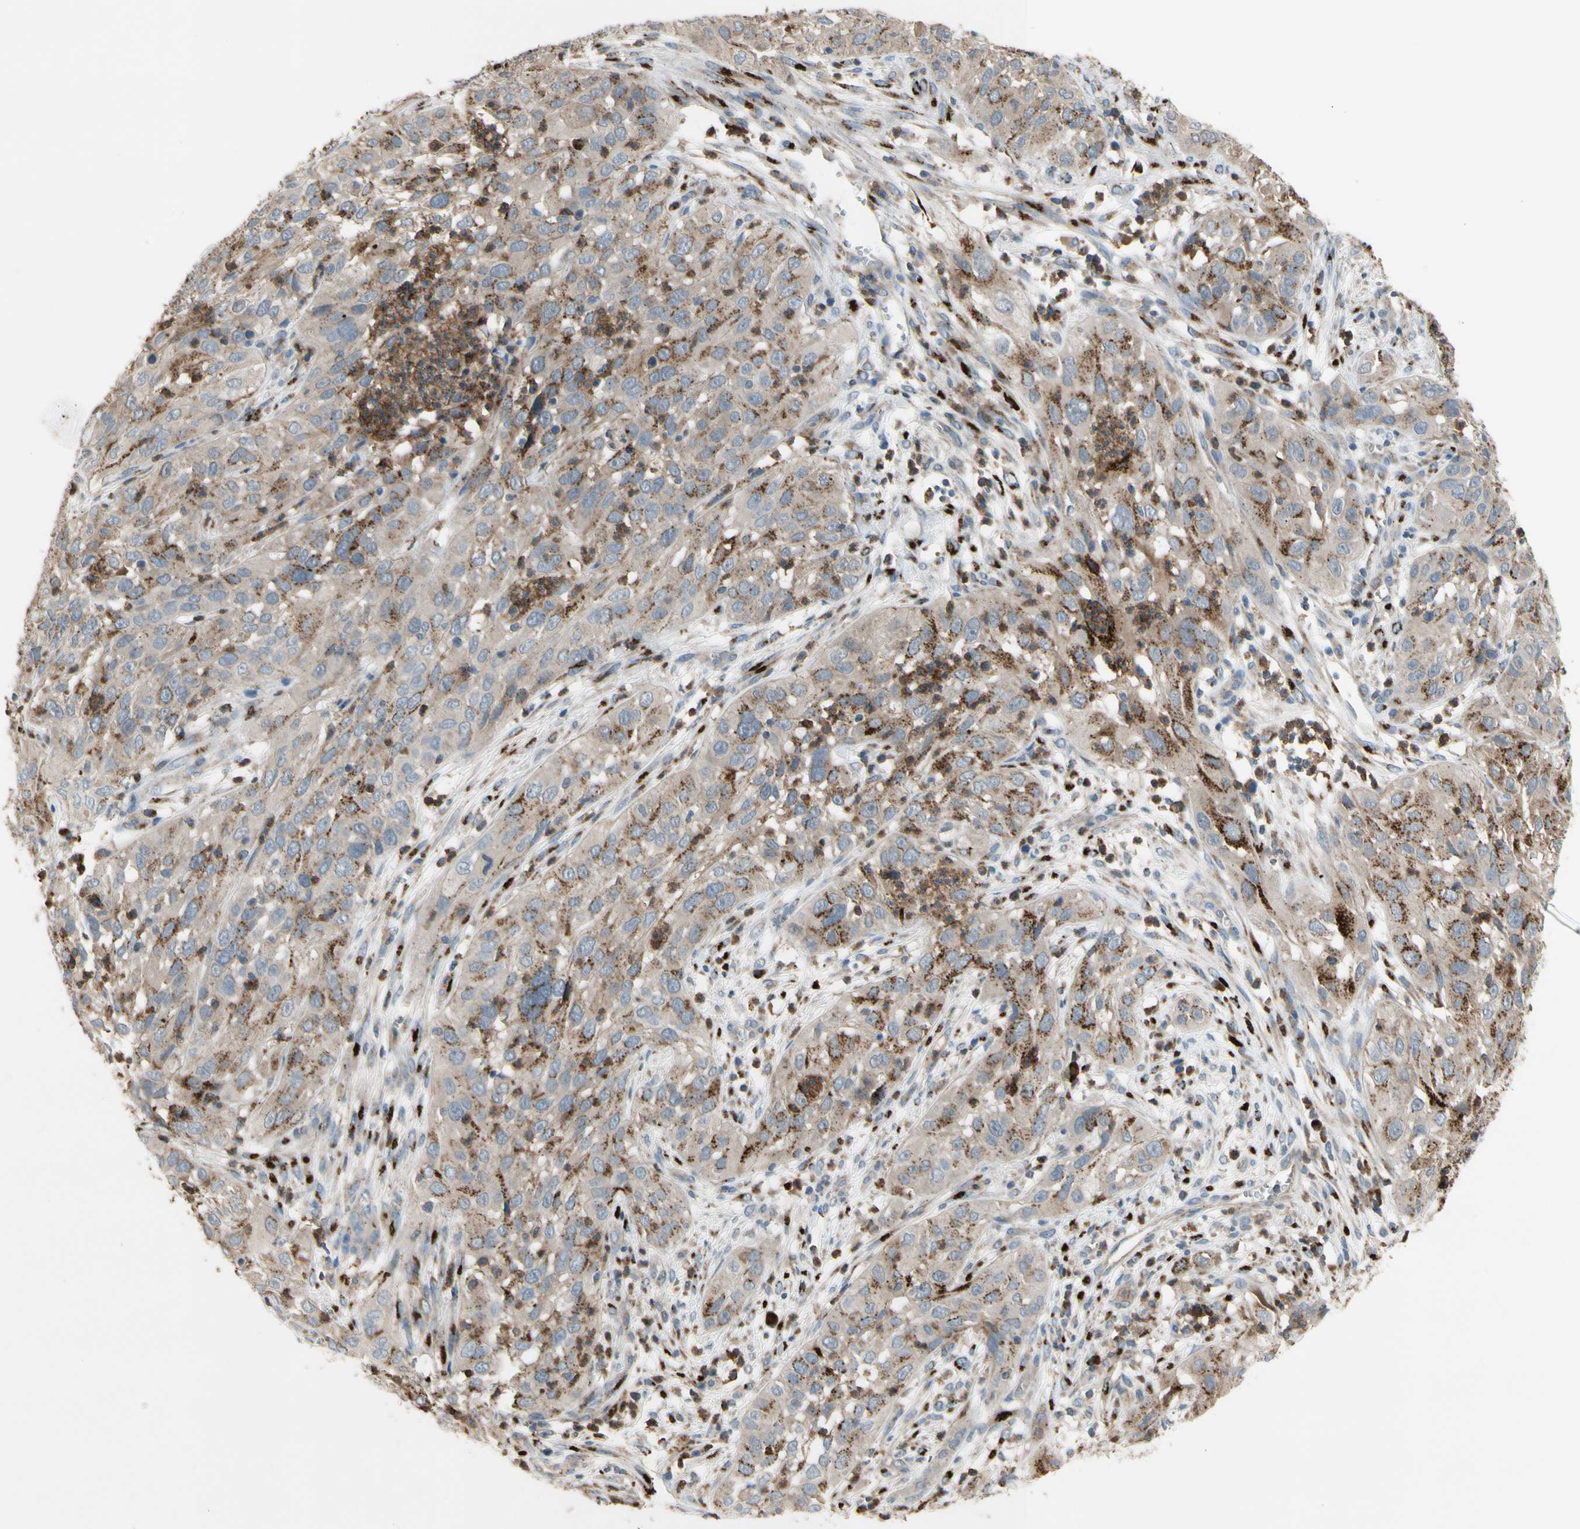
{"staining": {"intensity": "moderate", "quantity": "25%-75%", "location": "cytoplasmic/membranous"}, "tissue": "cervical cancer", "cell_type": "Tumor cells", "image_type": "cancer", "snomed": [{"axis": "morphology", "description": "Squamous cell carcinoma, NOS"}, {"axis": "topography", "description": "Cervix"}], "caption": "DAB (3,3'-diaminobenzidine) immunohistochemical staining of squamous cell carcinoma (cervical) exhibits moderate cytoplasmic/membranous protein positivity in approximately 25%-75% of tumor cells.", "gene": "GALNT5", "patient": {"sex": "female", "age": 32}}